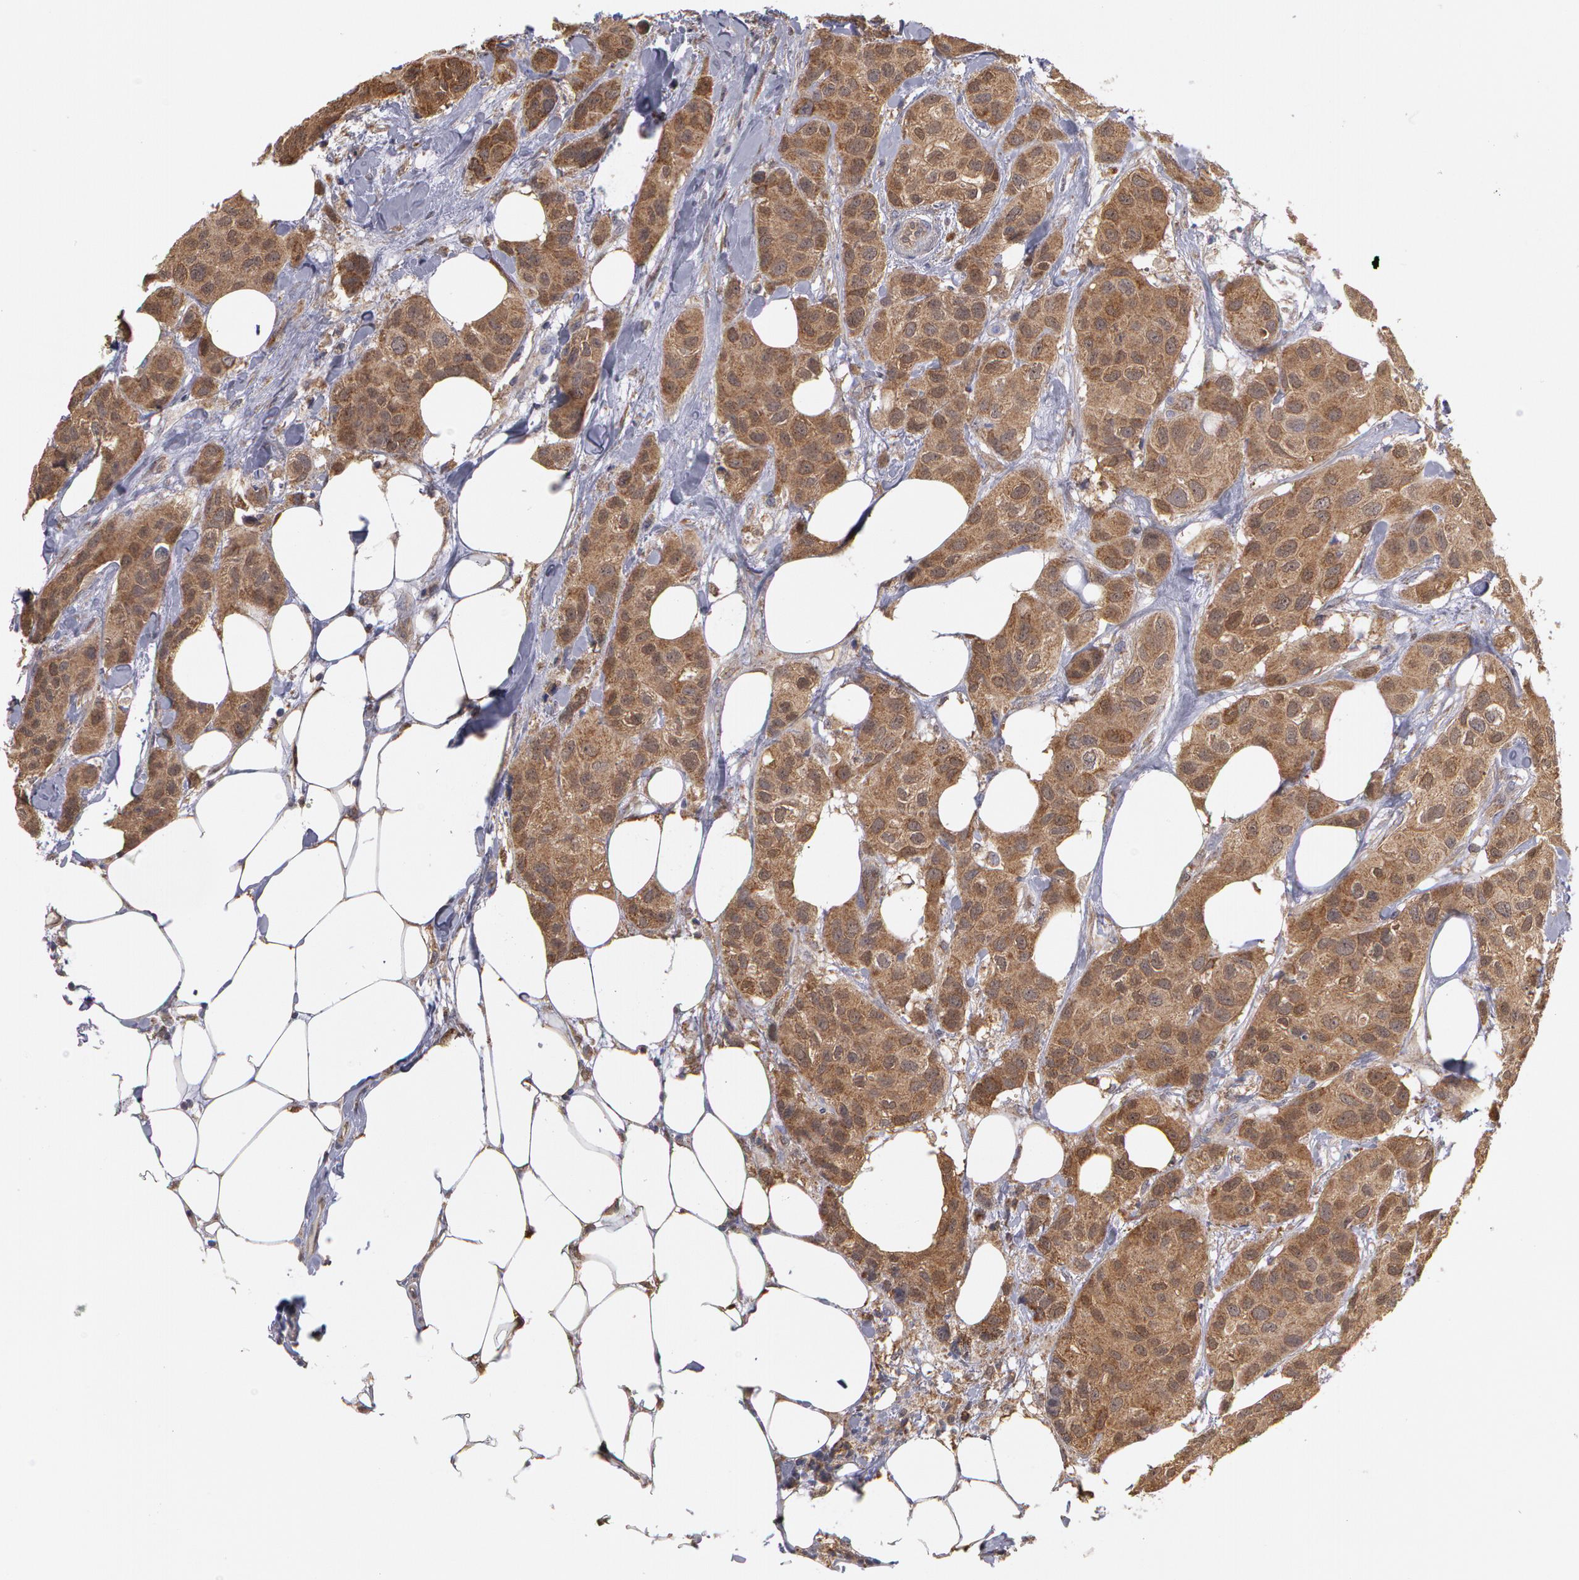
{"staining": {"intensity": "moderate", "quantity": ">75%", "location": "cytoplasmic/membranous"}, "tissue": "breast cancer", "cell_type": "Tumor cells", "image_type": "cancer", "snomed": [{"axis": "morphology", "description": "Duct carcinoma"}, {"axis": "topography", "description": "Breast"}], "caption": "High-magnification brightfield microscopy of invasive ductal carcinoma (breast) stained with DAB (3,3'-diaminobenzidine) (brown) and counterstained with hematoxylin (blue). tumor cells exhibit moderate cytoplasmic/membranous expression is appreciated in approximately>75% of cells.", "gene": "MPST", "patient": {"sex": "female", "age": 68}}